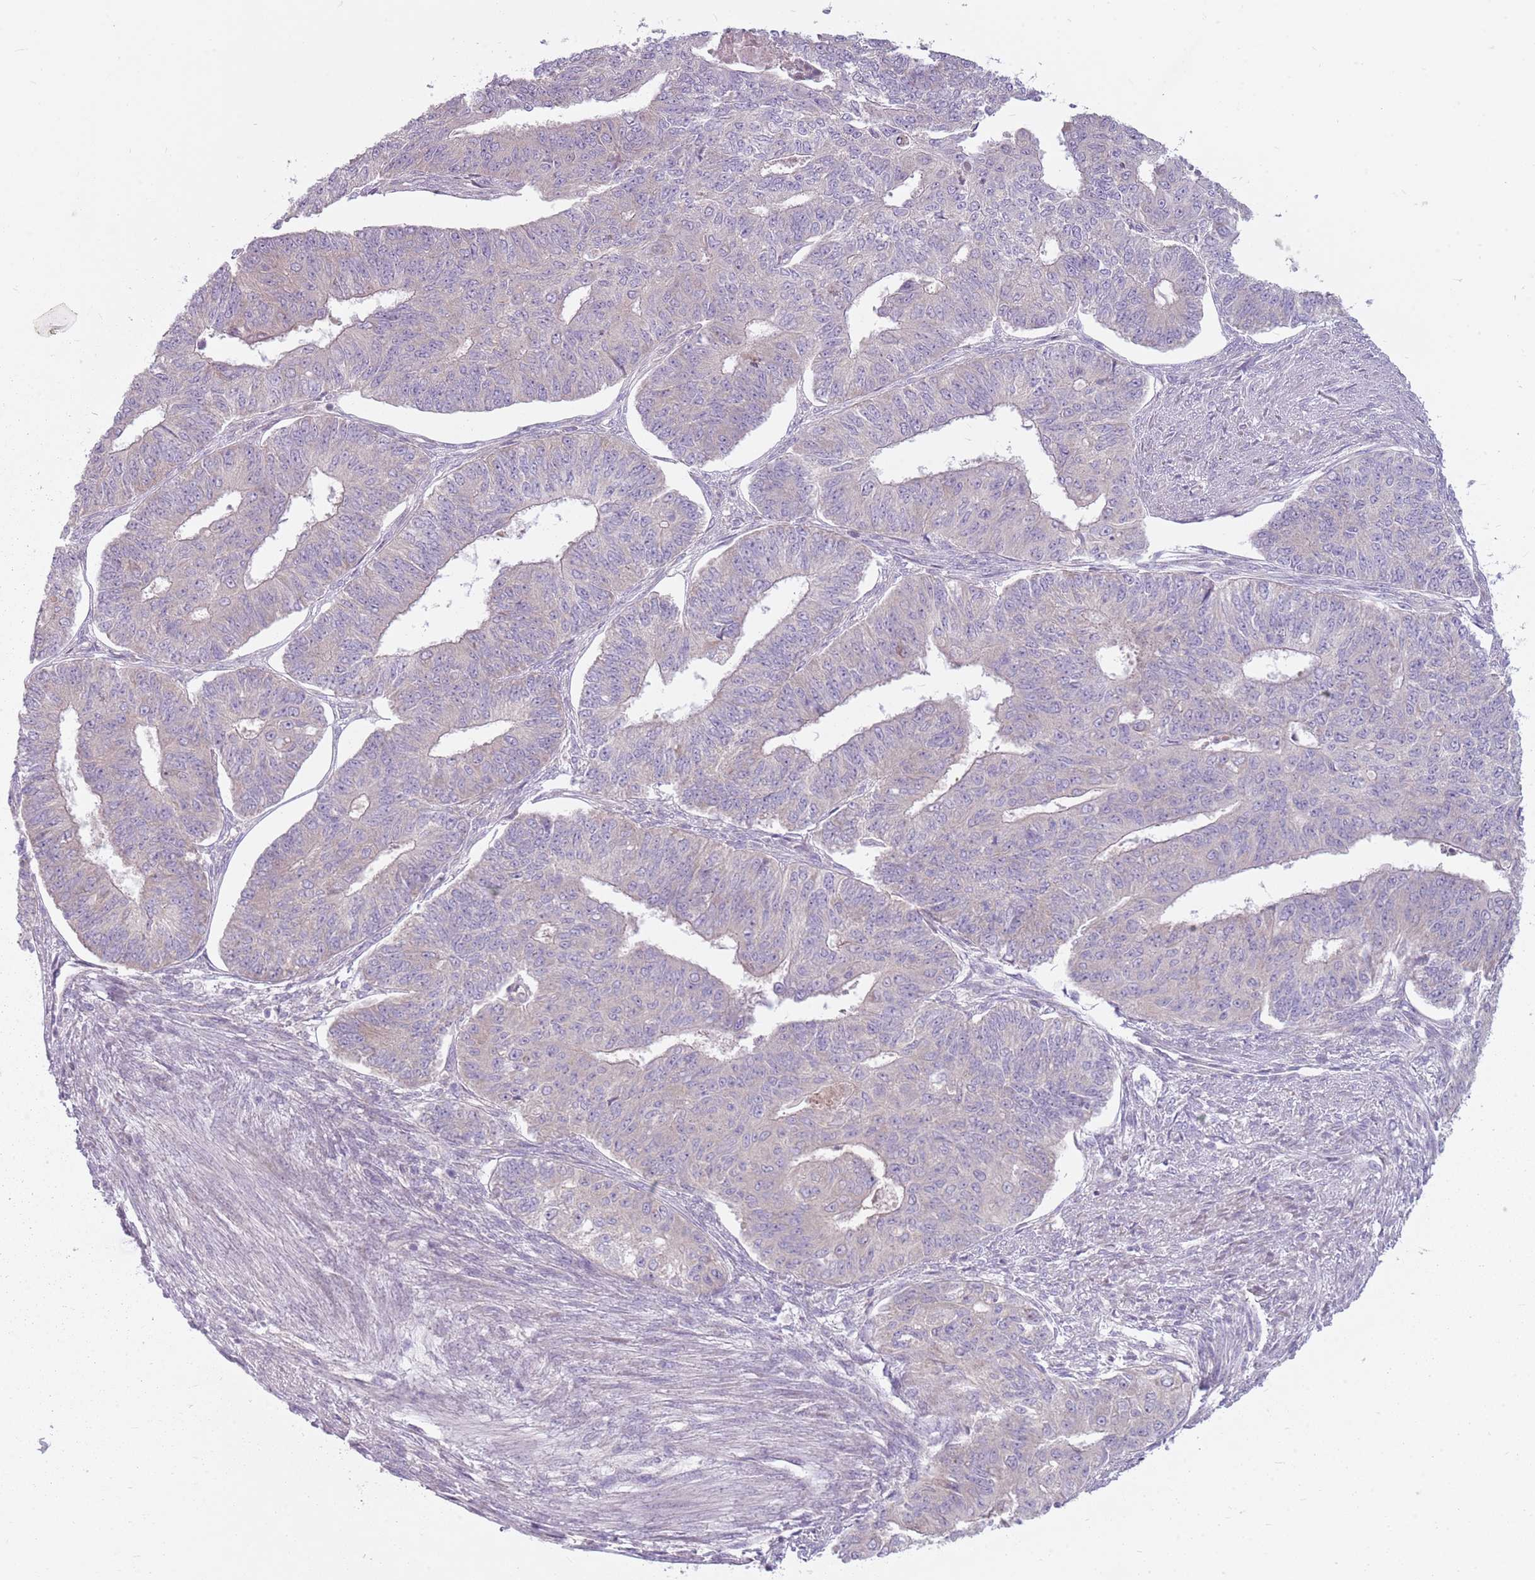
{"staining": {"intensity": "negative", "quantity": "none", "location": "none"}, "tissue": "endometrial cancer", "cell_type": "Tumor cells", "image_type": "cancer", "snomed": [{"axis": "morphology", "description": "Adenocarcinoma, NOS"}, {"axis": "topography", "description": "Endometrium"}], "caption": "Endometrial cancer was stained to show a protein in brown. There is no significant staining in tumor cells.", "gene": "HSPA14", "patient": {"sex": "female", "age": 32}}